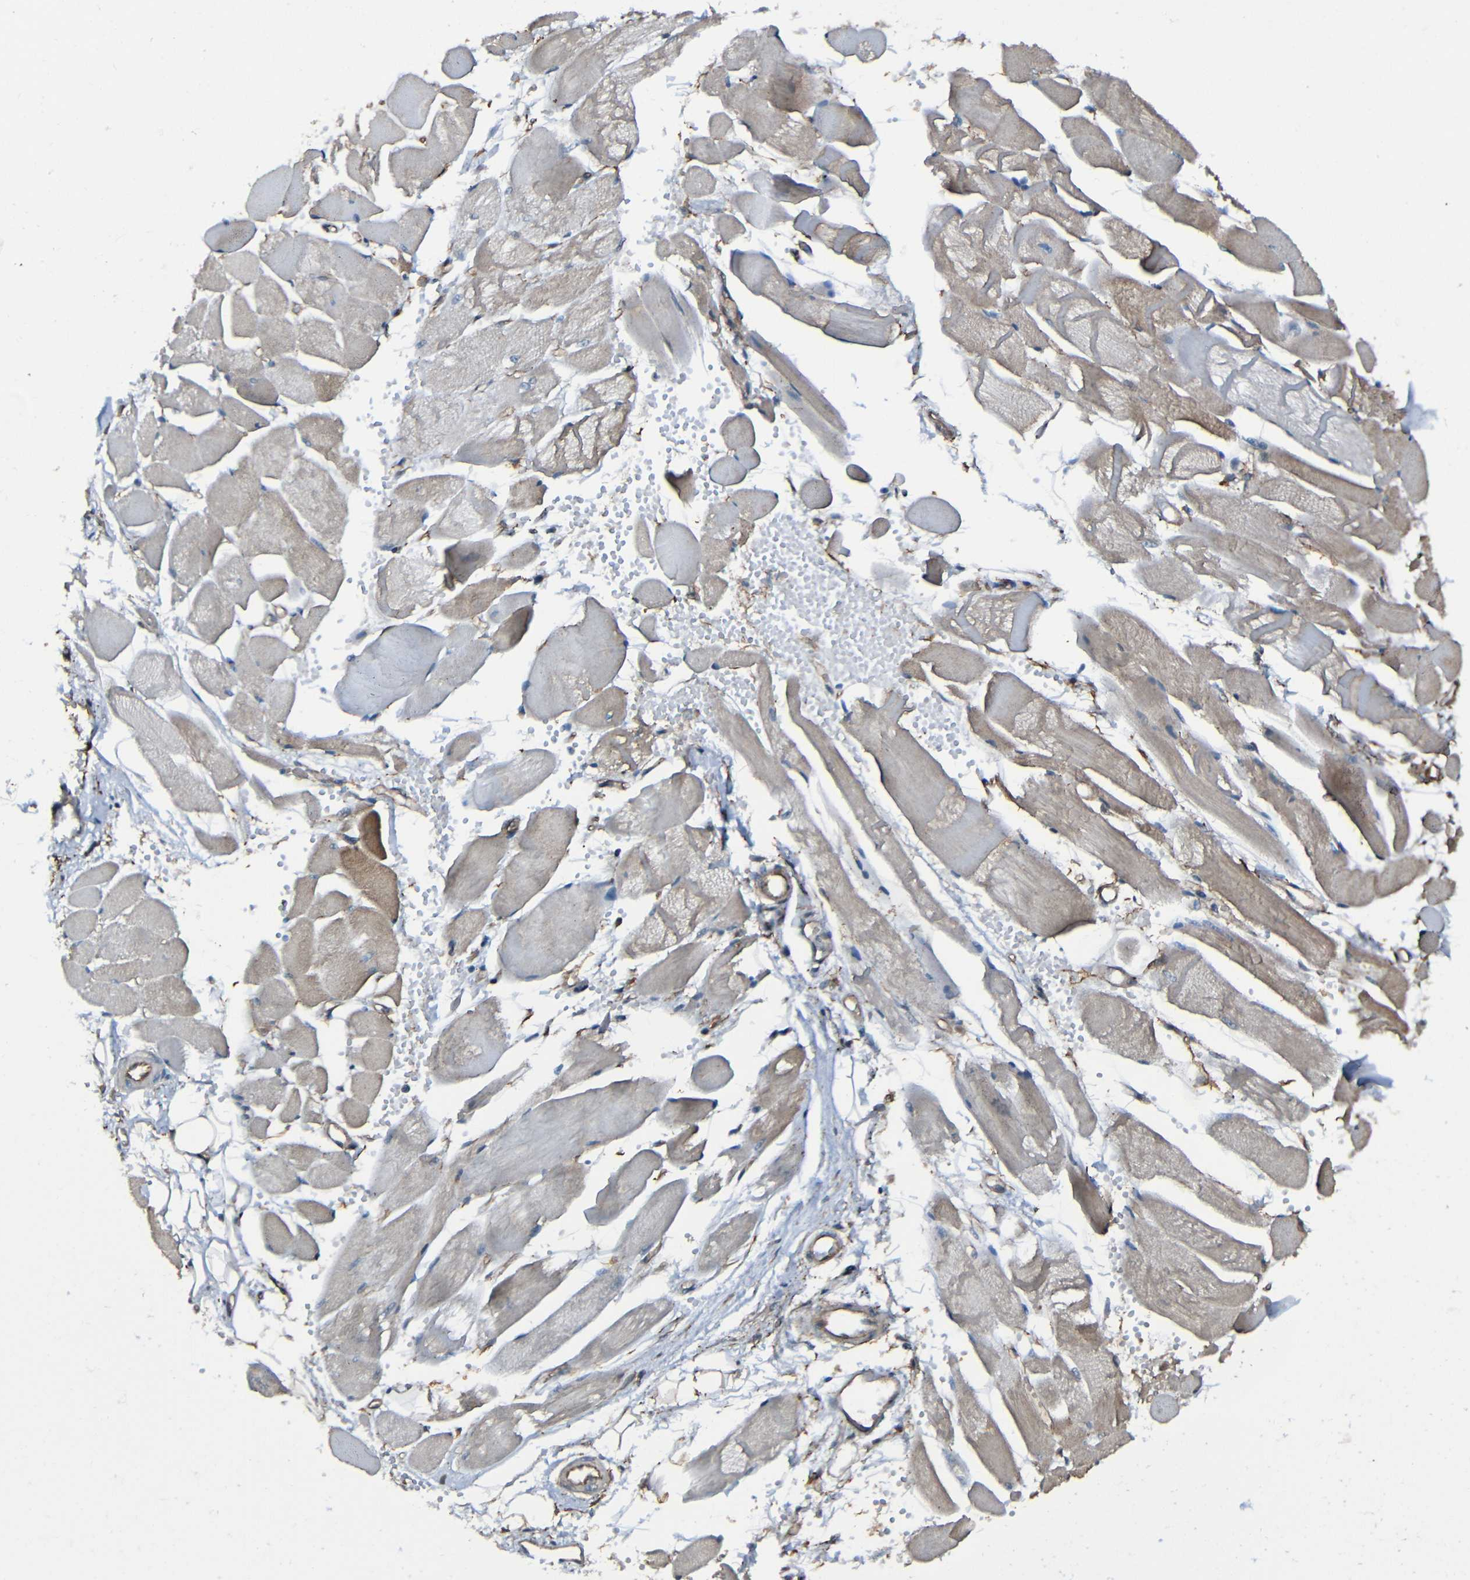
{"staining": {"intensity": "weak", "quantity": "<25%", "location": "cytoplasmic/membranous"}, "tissue": "skeletal muscle", "cell_type": "Myocytes", "image_type": "normal", "snomed": [{"axis": "morphology", "description": "Normal tissue, NOS"}, {"axis": "topography", "description": "Skeletal muscle"}, {"axis": "topography", "description": "Peripheral nerve tissue"}], "caption": "IHC histopathology image of benign skeletal muscle: human skeletal muscle stained with DAB exhibits no significant protein positivity in myocytes.", "gene": "LGR5", "patient": {"sex": "female", "age": 84}}